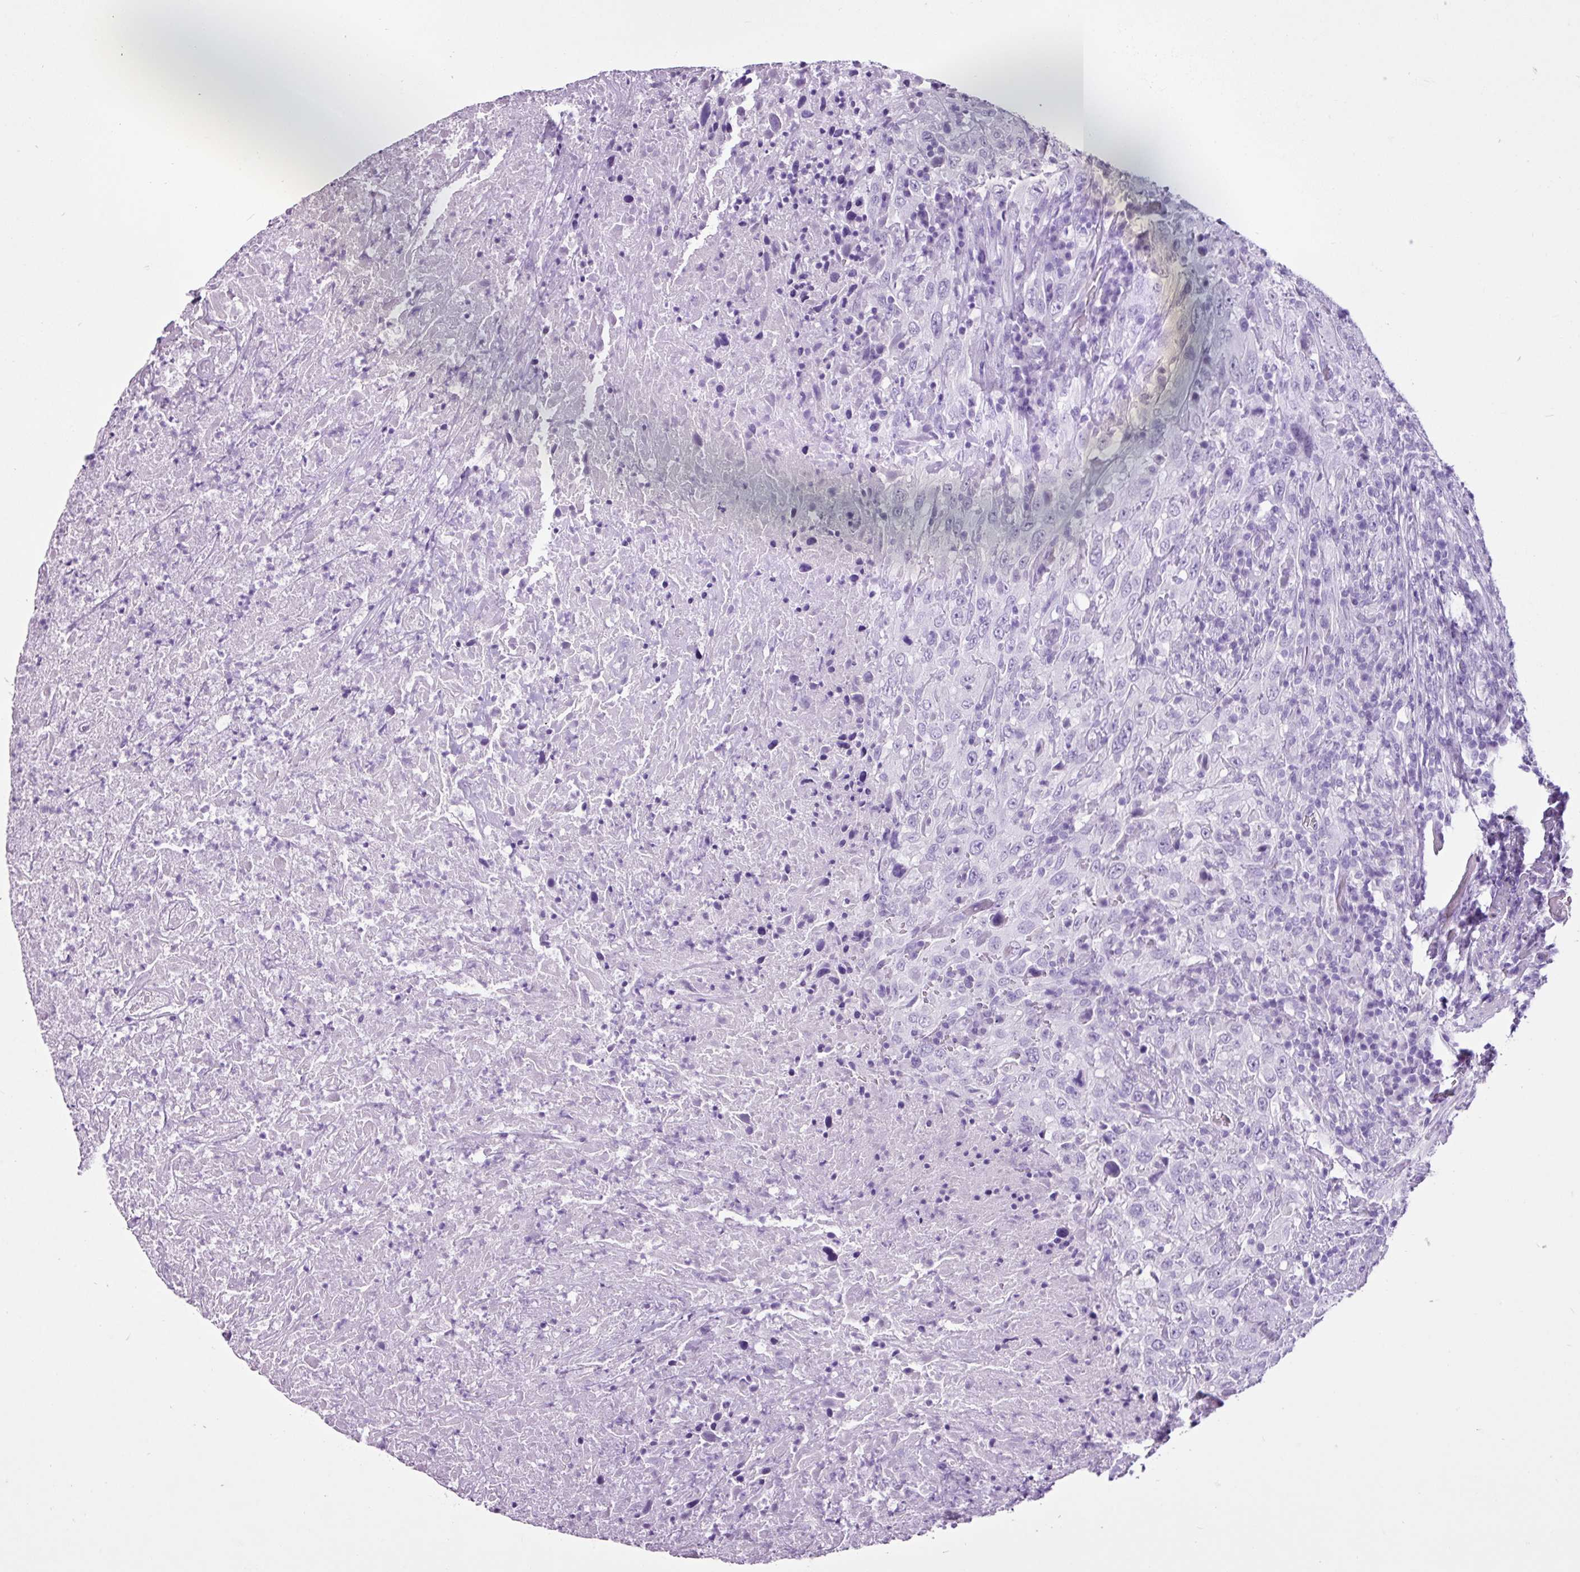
{"staining": {"intensity": "negative", "quantity": "none", "location": "none"}, "tissue": "urothelial cancer", "cell_type": "Tumor cells", "image_type": "cancer", "snomed": [{"axis": "morphology", "description": "Urothelial carcinoma, High grade"}, {"axis": "topography", "description": "Urinary bladder"}], "caption": "Urothelial cancer was stained to show a protein in brown. There is no significant positivity in tumor cells. Nuclei are stained in blue.", "gene": "PGR", "patient": {"sex": "male", "age": 61}}